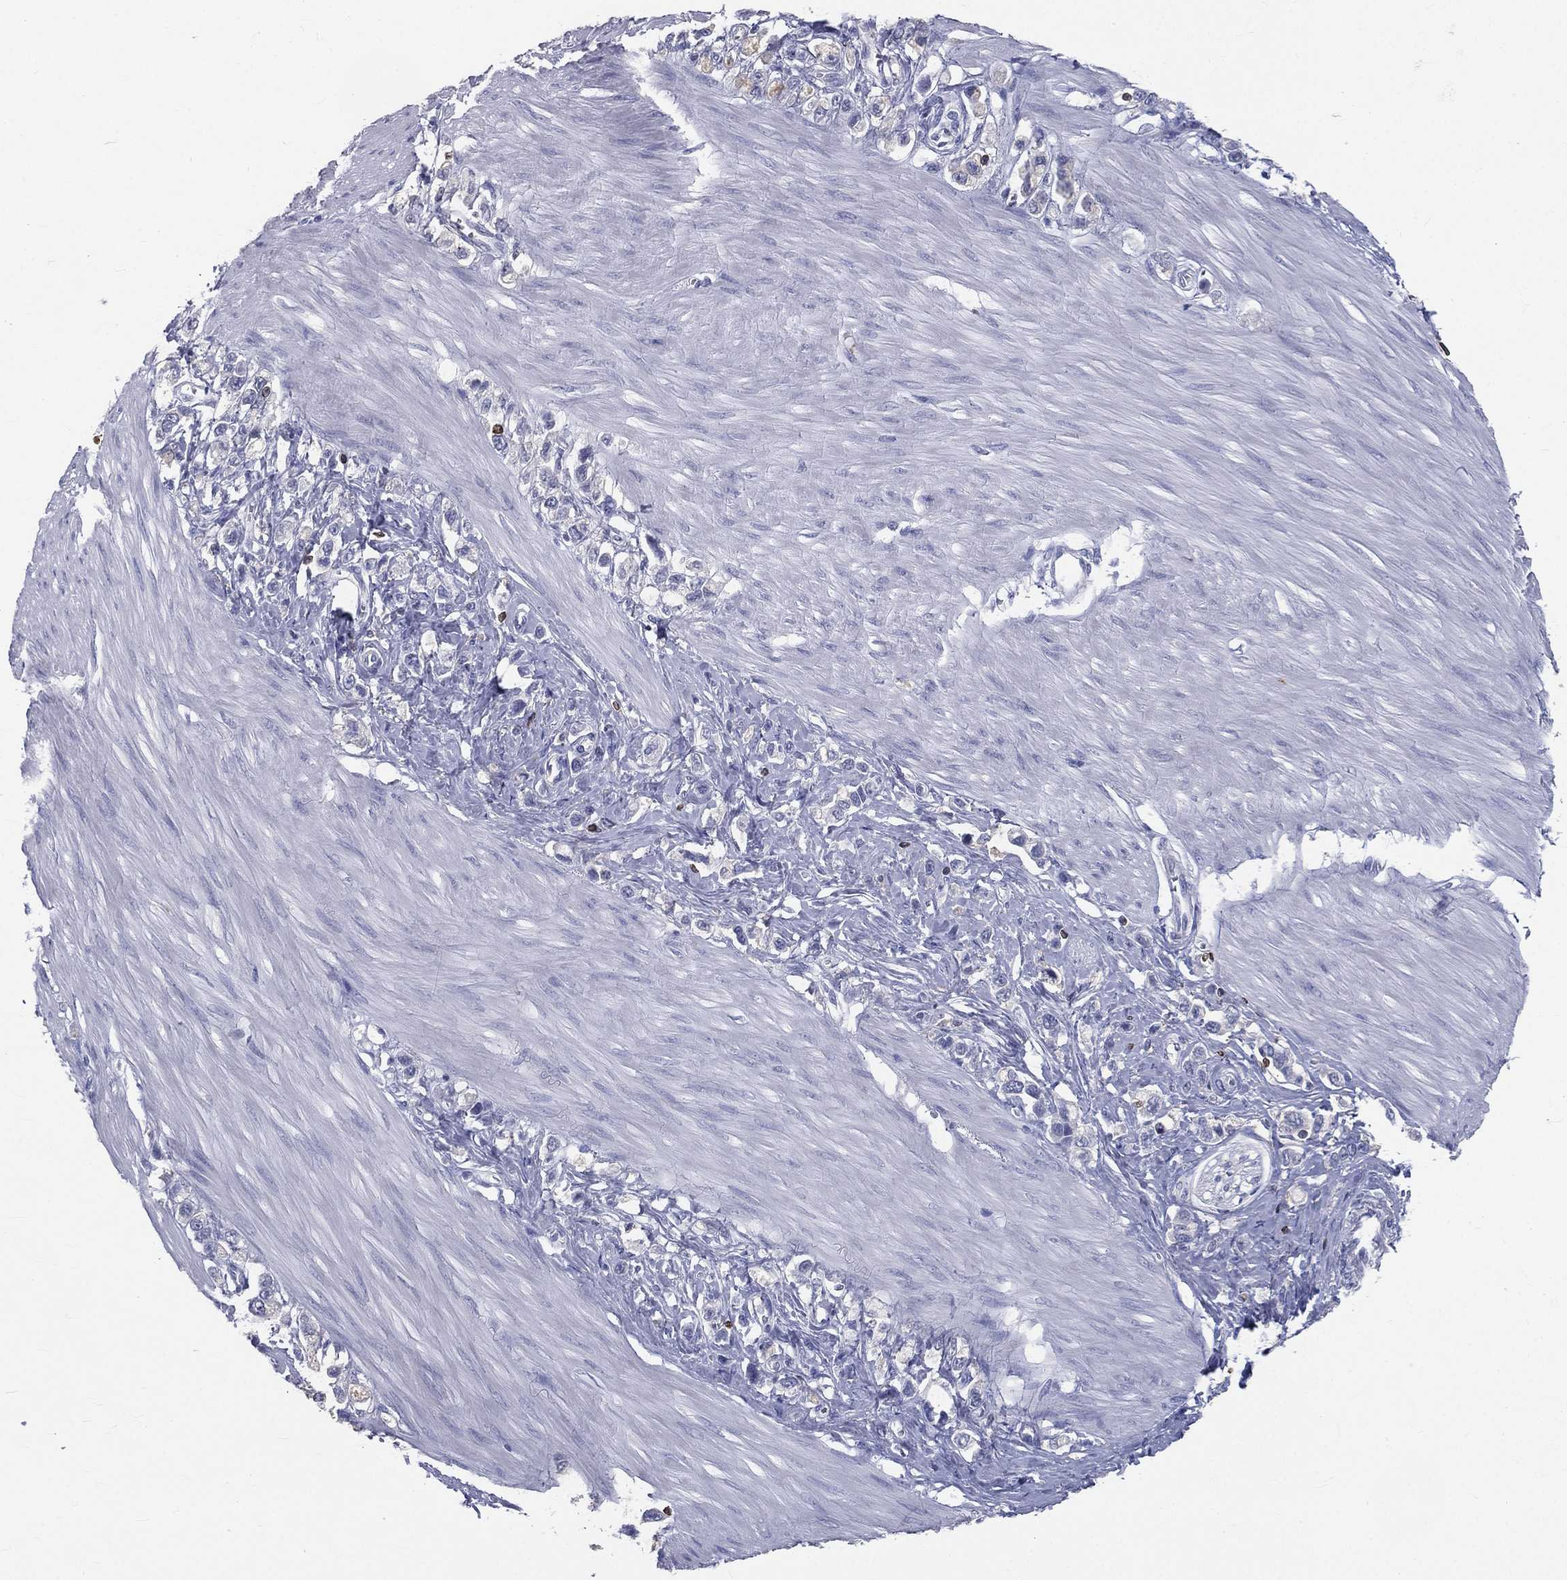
{"staining": {"intensity": "negative", "quantity": "none", "location": "none"}, "tissue": "stomach cancer", "cell_type": "Tumor cells", "image_type": "cancer", "snomed": [{"axis": "morphology", "description": "Normal tissue, NOS"}, {"axis": "morphology", "description": "Adenocarcinoma, NOS"}, {"axis": "morphology", "description": "Adenocarcinoma, High grade"}, {"axis": "topography", "description": "Stomach, upper"}, {"axis": "topography", "description": "Stomach"}], "caption": "The image demonstrates no significant staining in tumor cells of adenocarcinoma (stomach). (DAB (3,3'-diaminobenzidine) immunohistochemistry (IHC) visualized using brightfield microscopy, high magnification).", "gene": "CTSW", "patient": {"sex": "female", "age": 65}}